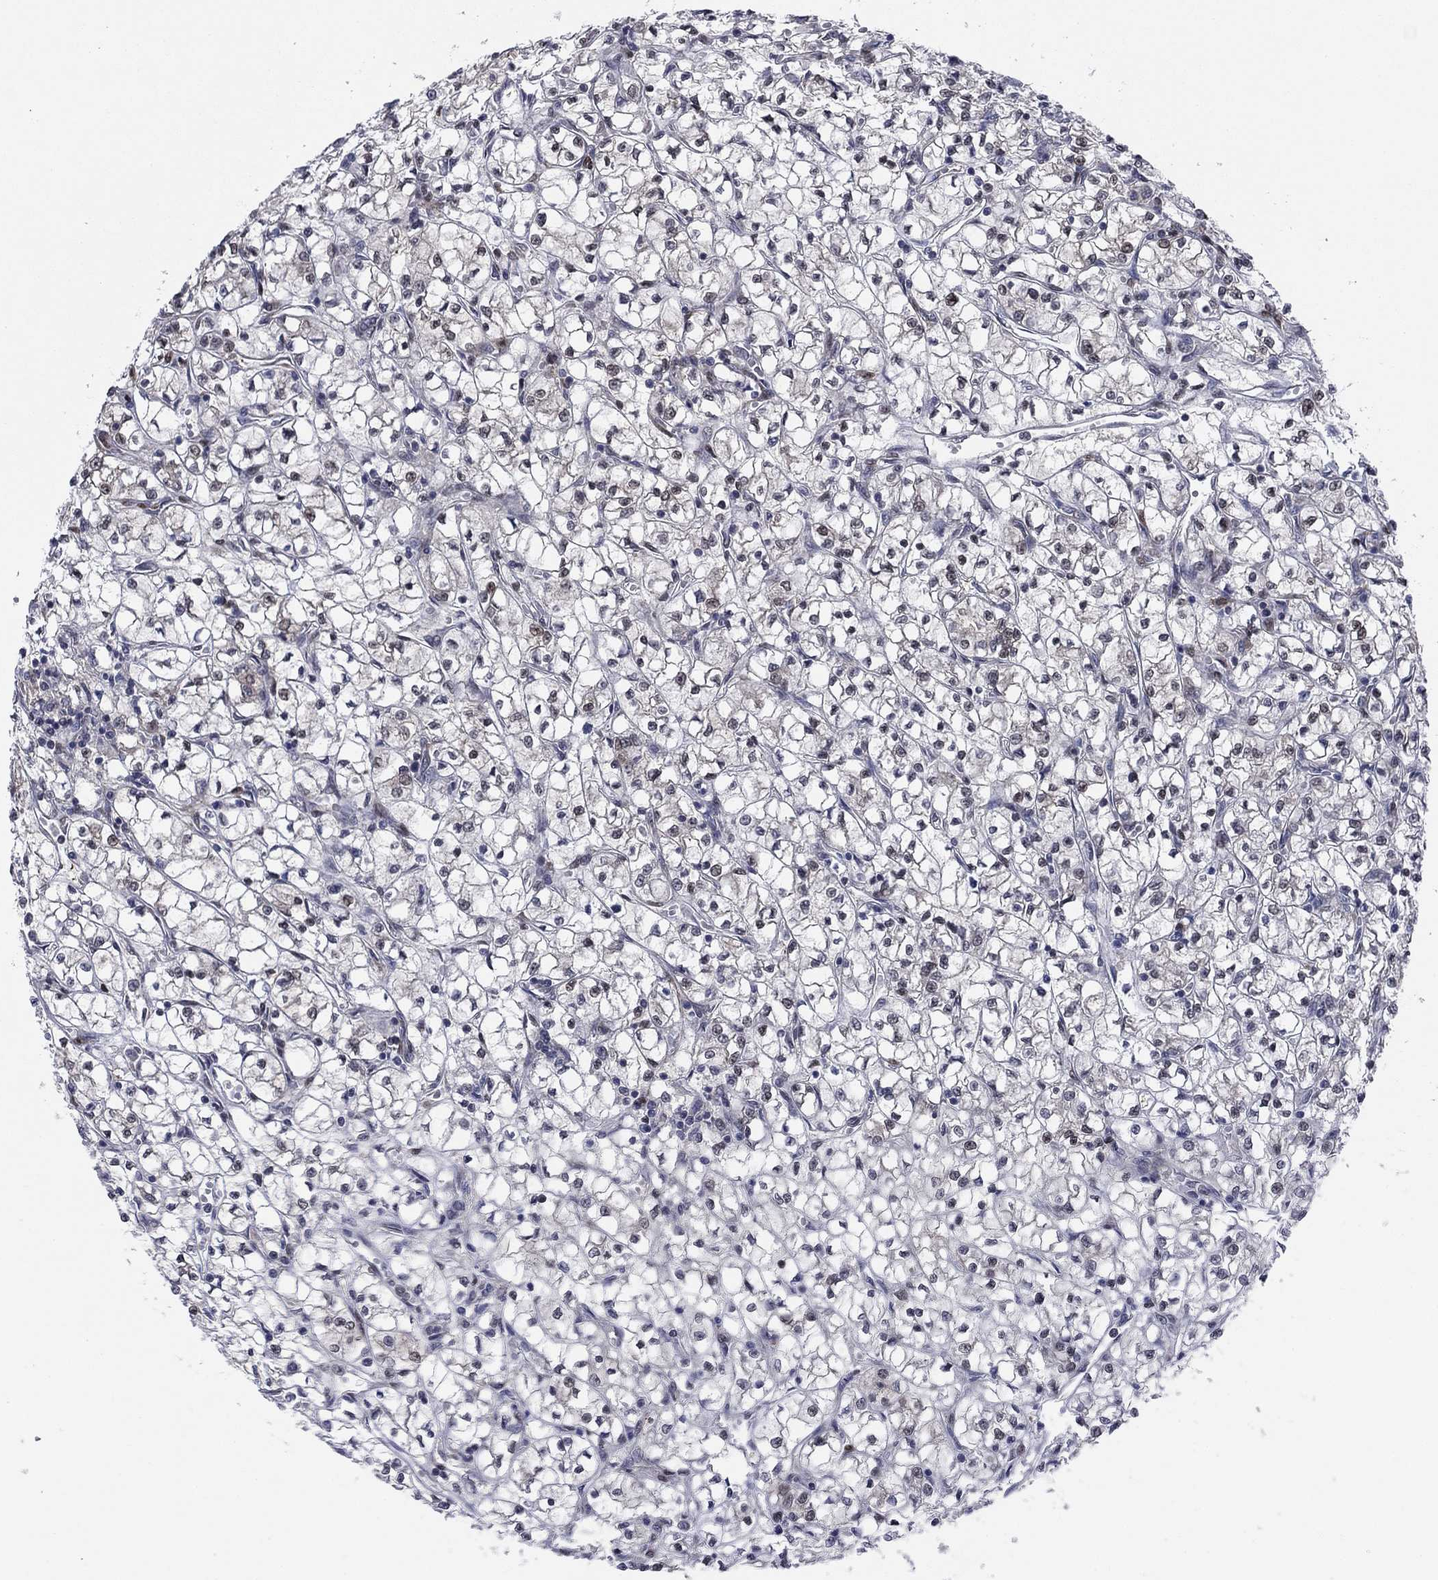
{"staining": {"intensity": "negative", "quantity": "none", "location": "none"}, "tissue": "renal cancer", "cell_type": "Tumor cells", "image_type": "cancer", "snomed": [{"axis": "morphology", "description": "Adenocarcinoma, NOS"}, {"axis": "topography", "description": "Kidney"}], "caption": "High magnification brightfield microscopy of renal adenocarcinoma stained with DAB (3,3'-diaminobenzidine) (brown) and counterstained with hematoxylin (blue): tumor cells show no significant positivity.", "gene": "FKBP4", "patient": {"sex": "female", "age": 64}}